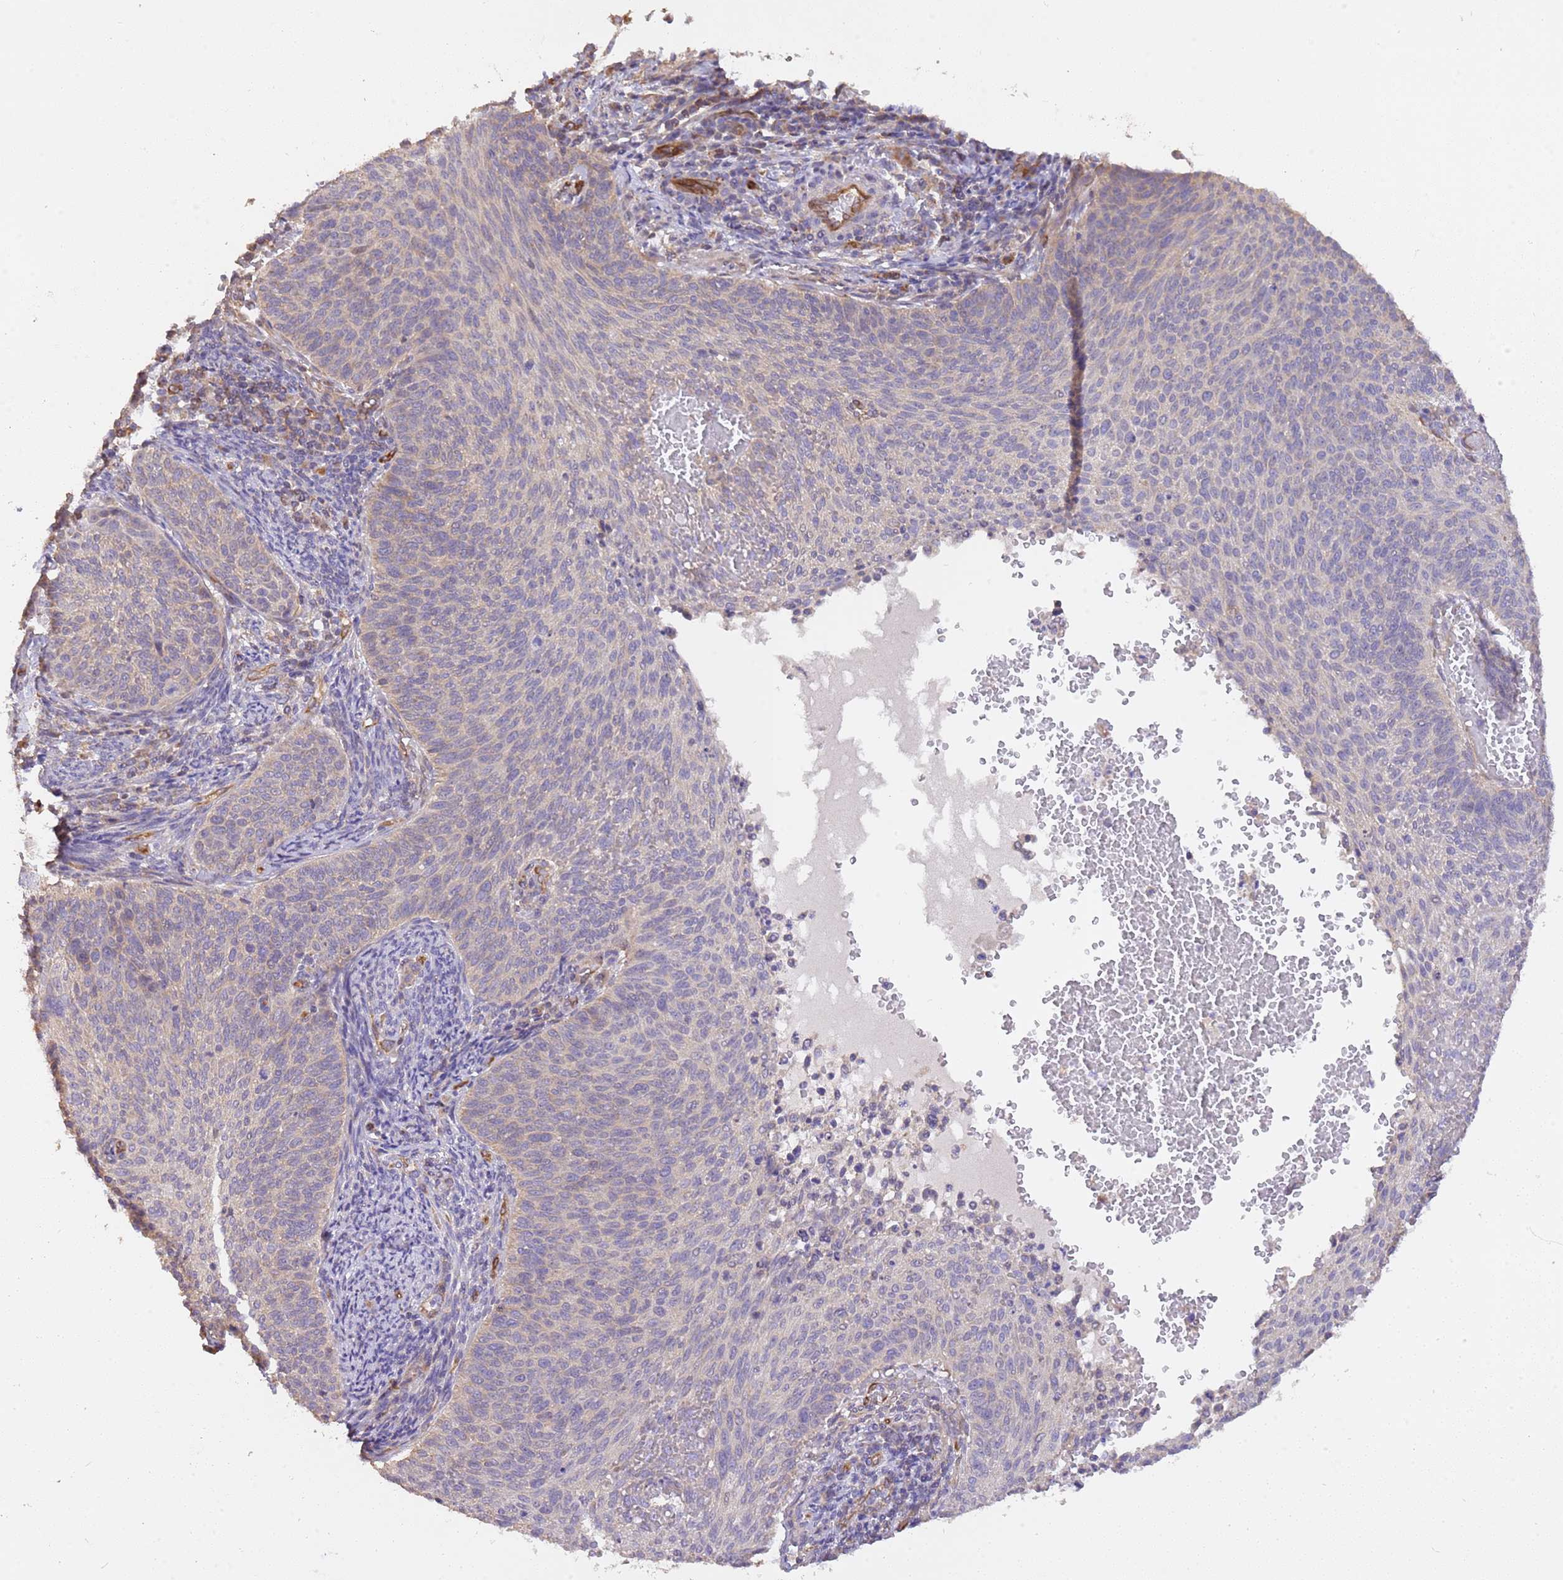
{"staining": {"intensity": "weak", "quantity": "<25%", "location": "cytoplasmic/membranous"}, "tissue": "cervical cancer", "cell_type": "Tumor cells", "image_type": "cancer", "snomed": [{"axis": "morphology", "description": "Squamous cell carcinoma, NOS"}, {"axis": "topography", "description": "Cervix"}], "caption": "Immunohistochemical staining of cervical squamous cell carcinoma reveals no significant expression in tumor cells.", "gene": "DOCK9", "patient": {"sex": "female", "age": 70}}